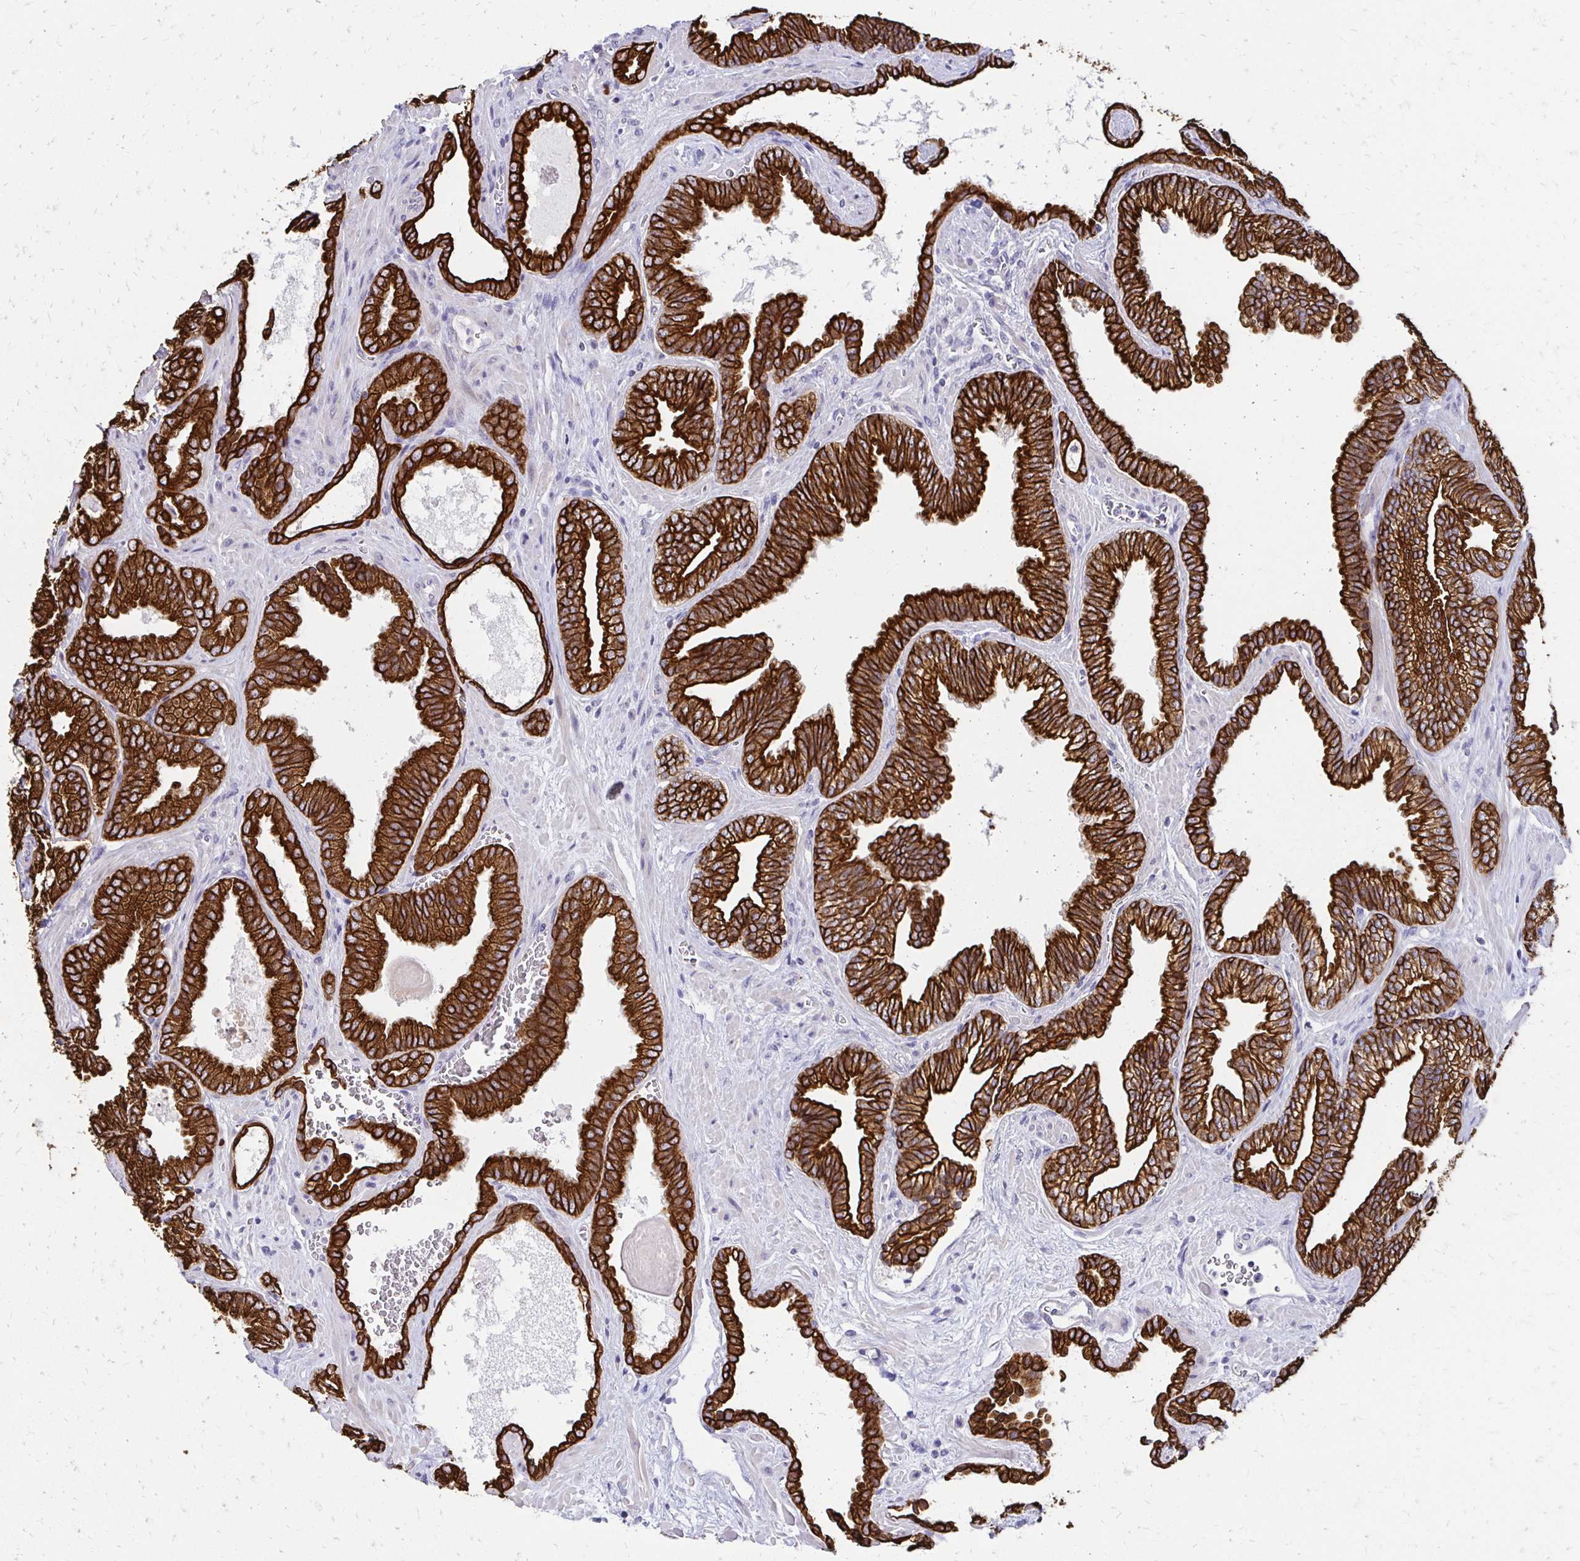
{"staining": {"intensity": "strong", "quantity": ">75%", "location": "cytoplasmic/membranous"}, "tissue": "prostate cancer", "cell_type": "Tumor cells", "image_type": "cancer", "snomed": [{"axis": "morphology", "description": "Adenocarcinoma, High grade"}, {"axis": "topography", "description": "Prostate"}], "caption": "Protein analysis of prostate cancer tissue displays strong cytoplasmic/membranous expression in approximately >75% of tumor cells.", "gene": "C1QTNF2", "patient": {"sex": "male", "age": 68}}